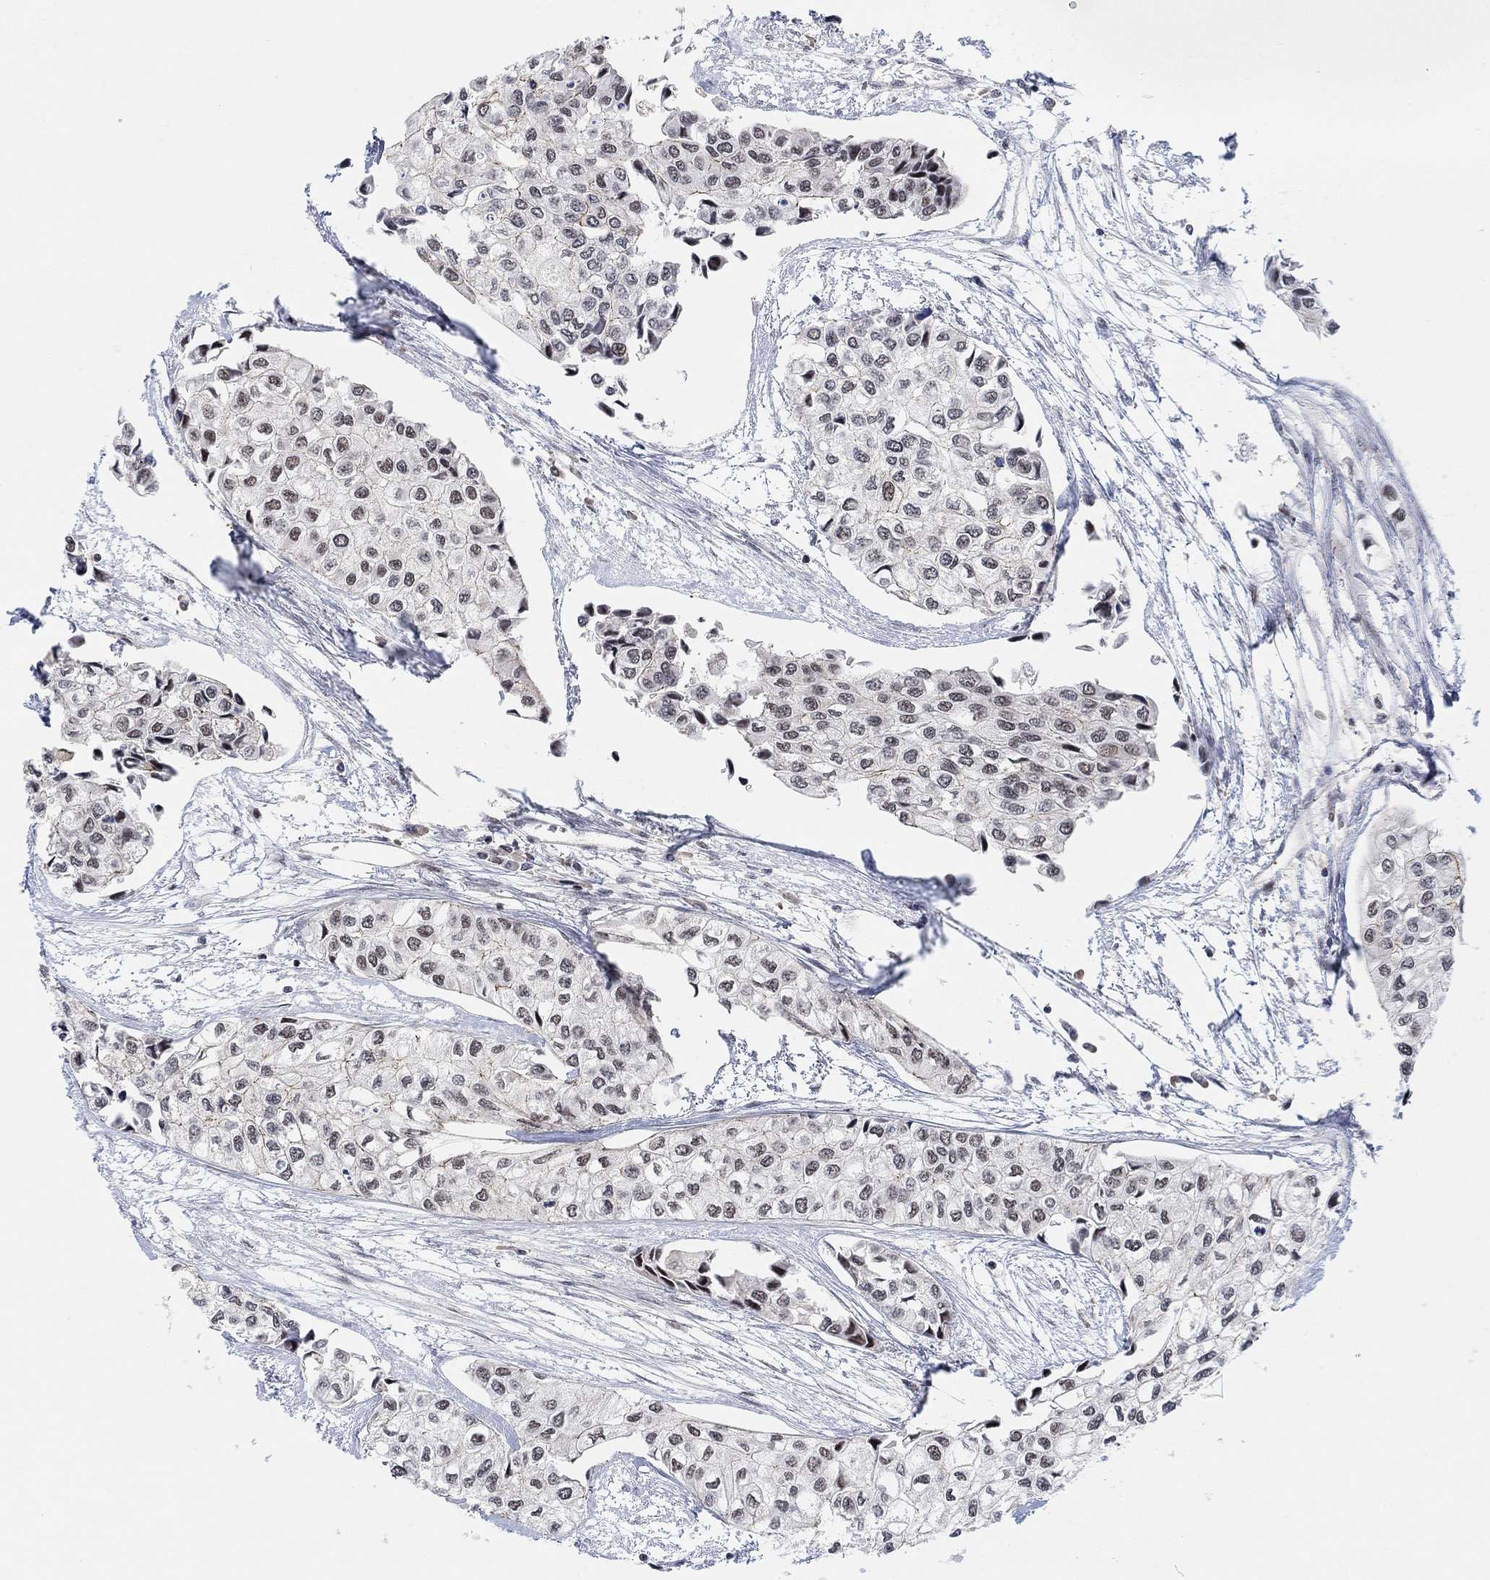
{"staining": {"intensity": "weak", "quantity": "25%-75%", "location": "nuclear"}, "tissue": "urothelial cancer", "cell_type": "Tumor cells", "image_type": "cancer", "snomed": [{"axis": "morphology", "description": "Urothelial carcinoma, High grade"}, {"axis": "topography", "description": "Urinary bladder"}], "caption": "An IHC micrograph of neoplastic tissue is shown. Protein staining in brown labels weak nuclear positivity in high-grade urothelial carcinoma within tumor cells. Nuclei are stained in blue.", "gene": "PWWP2B", "patient": {"sex": "male", "age": 73}}